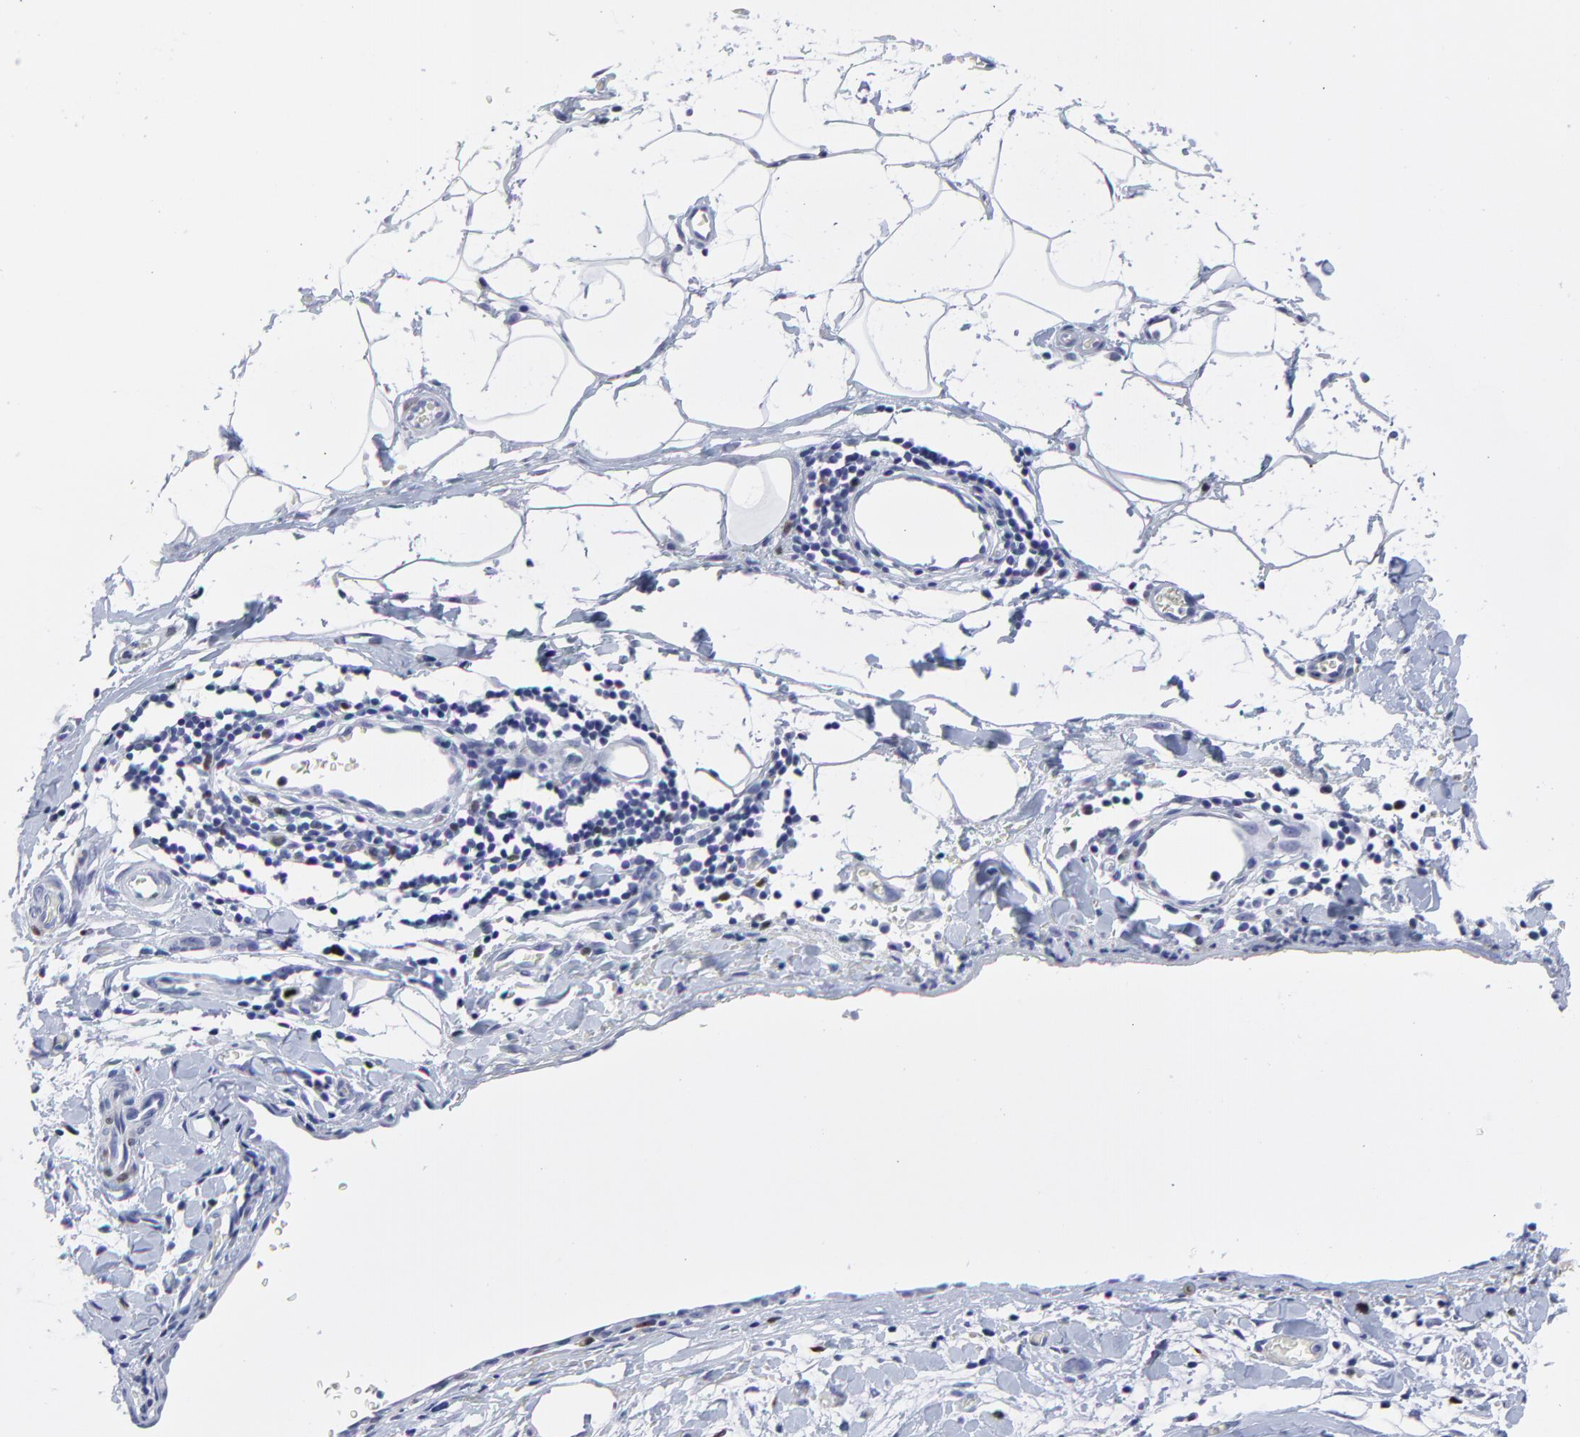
{"staining": {"intensity": "weak", "quantity": "25%-75%", "location": "cytoplasmic/membranous"}, "tissue": "stomach cancer", "cell_type": "Tumor cells", "image_type": "cancer", "snomed": [{"axis": "morphology", "description": "Adenocarcinoma, NOS"}, {"axis": "topography", "description": "Stomach, upper"}], "caption": "Stomach cancer (adenocarcinoma) stained with DAB immunohistochemistry displays low levels of weak cytoplasmic/membranous staining in approximately 25%-75% of tumor cells. The staining was performed using DAB (3,3'-diaminobenzidine), with brown indicating positive protein expression. Nuclei are stained blue with hematoxylin.", "gene": "NCAPH", "patient": {"sex": "male", "age": 47}}